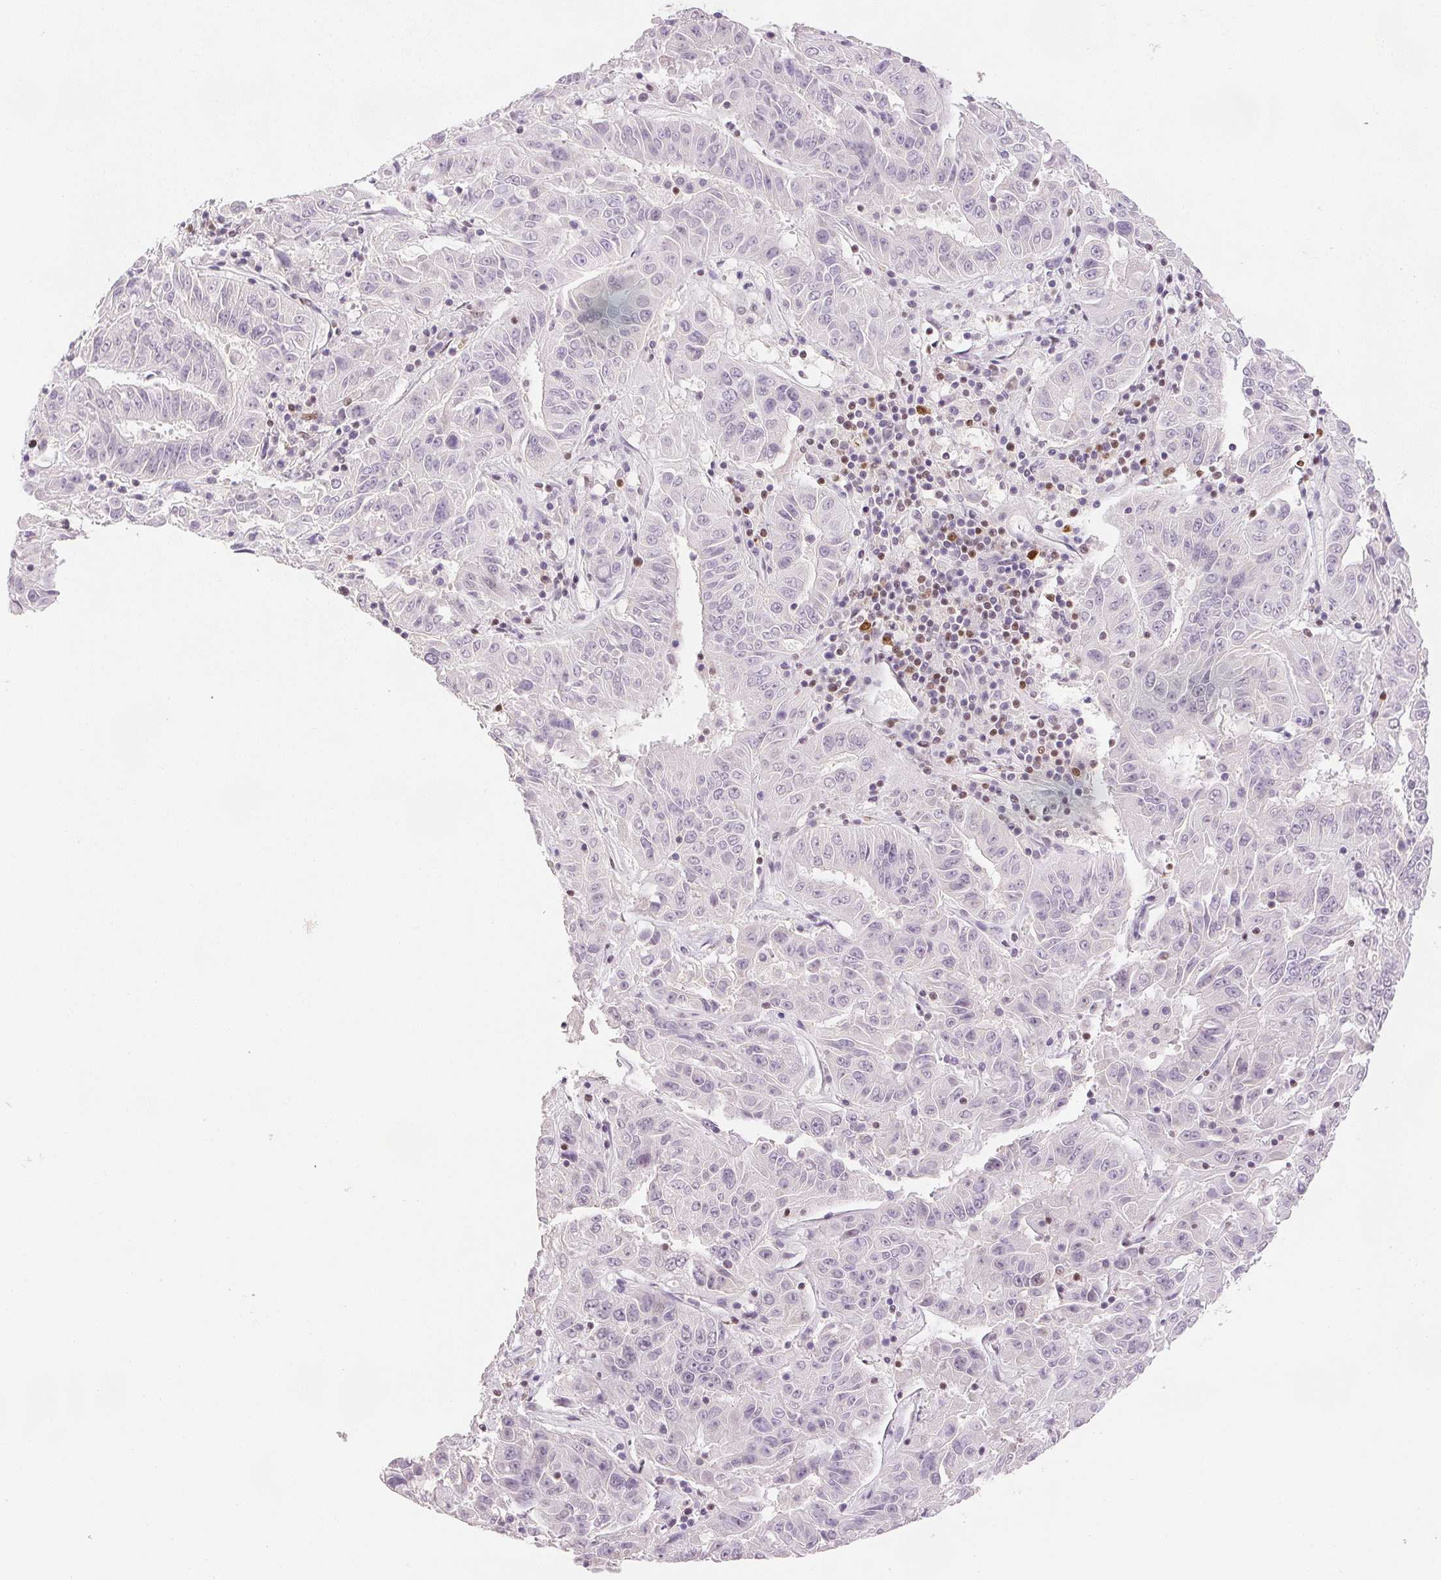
{"staining": {"intensity": "negative", "quantity": "none", "location": "none"}, "tissue": "pancreatic cancer", "cell_type": "Tumor cells", "image_type": "cancer", "snomed": [{"axis": "morphology", "description": "Adenocarcinoma, NOS"}, {"axis": "topography", "description": "Pancreas"}], "caption": "Immunohistochemistry (IHC) image of neoplastic tissue: human pancreatic cancer (adenocarcinoma) stained with DAB exhibits no significant protein positivity in tumor cells. Brightfield microscopy of immunohistochemistry stained with DAB (brown) and hematoxylin (blue), captured at high magnification.", "gene": "RUNX2", "patient": {"sex": "male", "age": 63}}